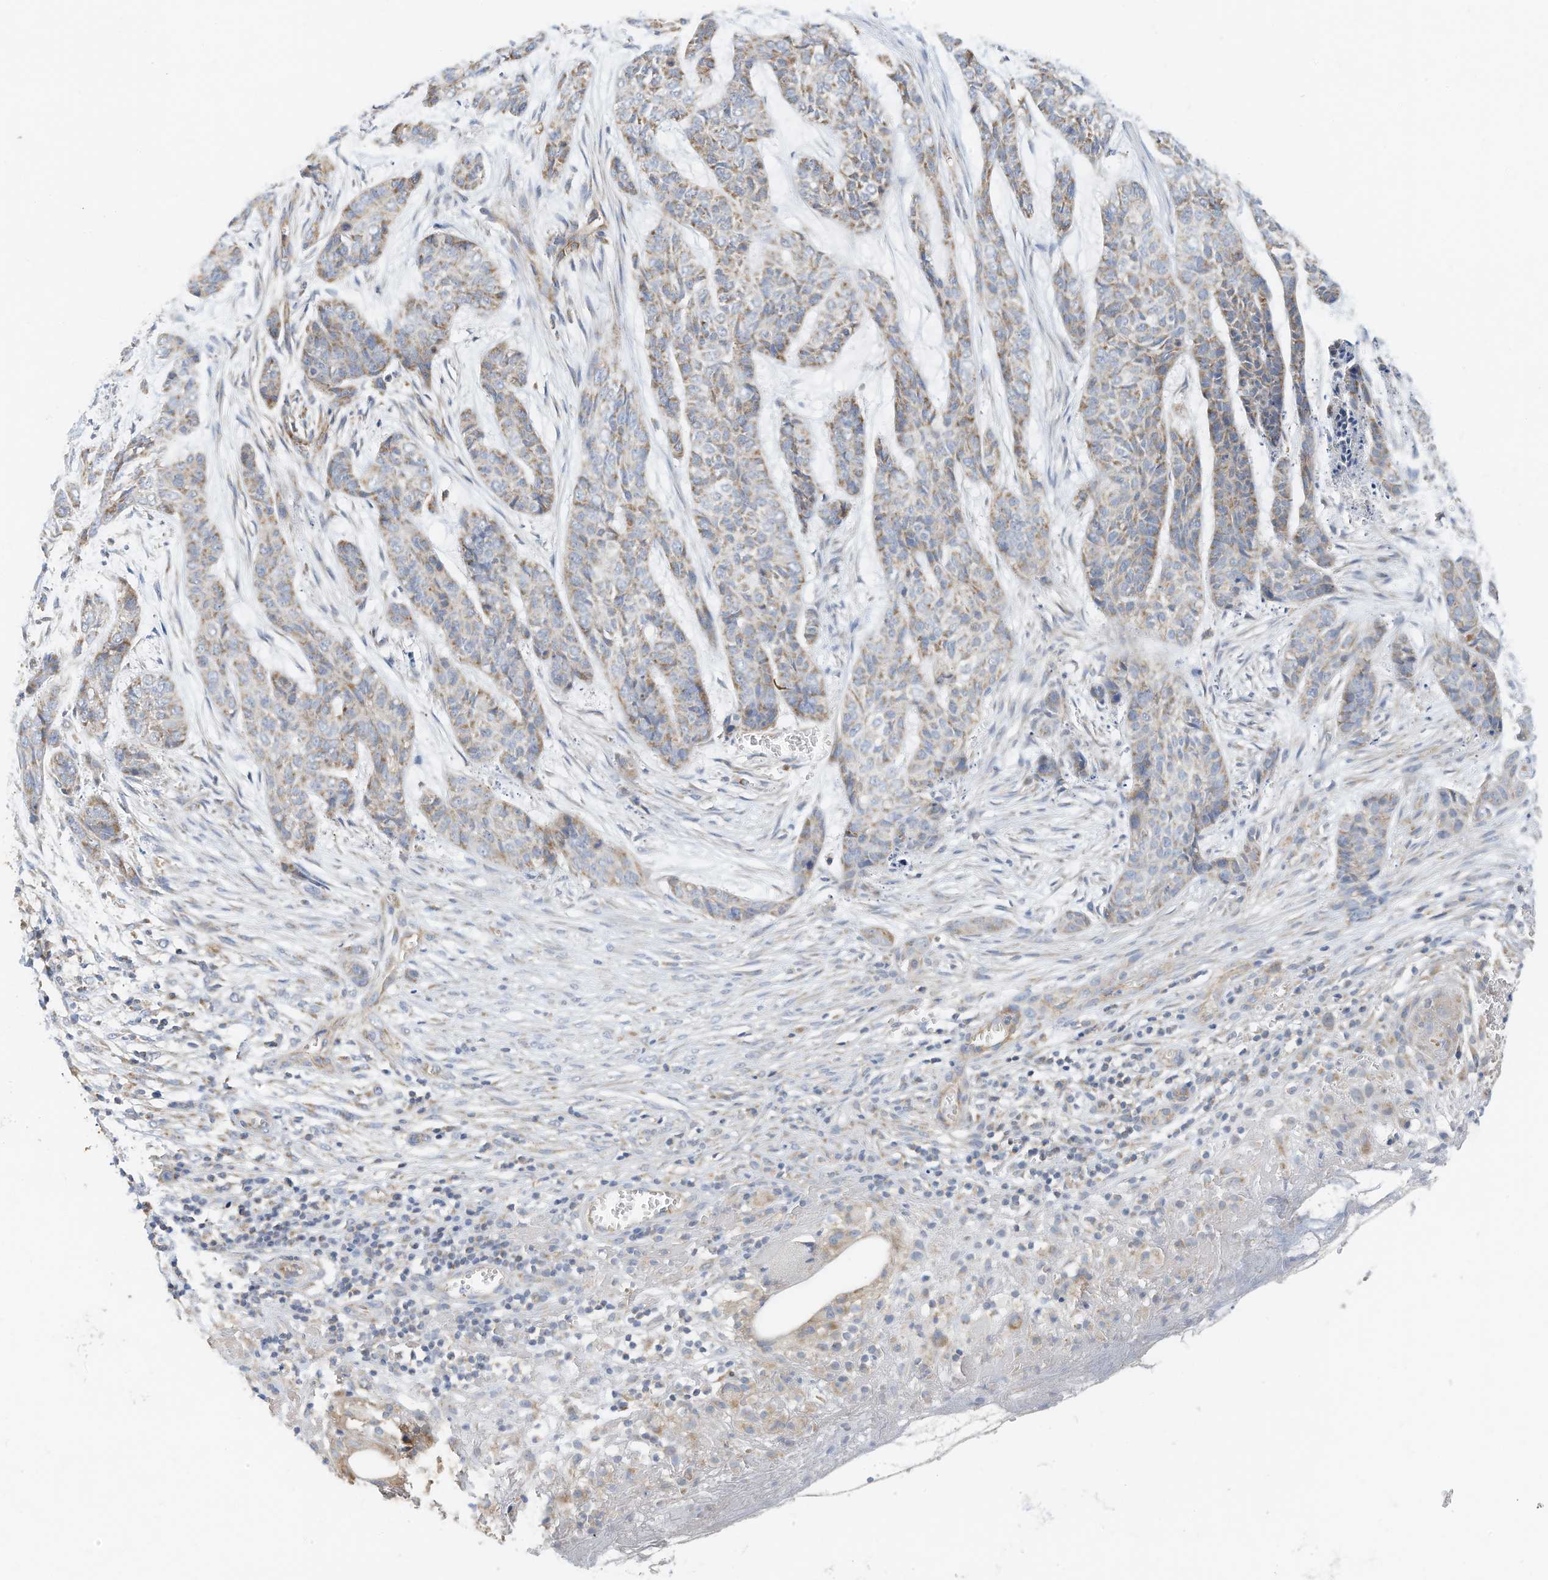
{"staining": {"intensity": "moderate", "quantity": "<25%", "location": "cytoplasmic/membranous"}, "tissue": "skin cancer", "cell_type": "Tumor cells", "image_type": "cancer", "snomed": [{"axis": "morphology", "description": "Basal cell carcinoma"}, {"axis": "topography", "description": "Skin"}], "caption": "This image shows IHC staining of human skin cancer (basal cell carcinoma), with low moderate cytoplasmic/membranous expression in approximately <25% of tumor cells.", "gene": "METTL6", "patient": {"sex": "female", "age": 64}}